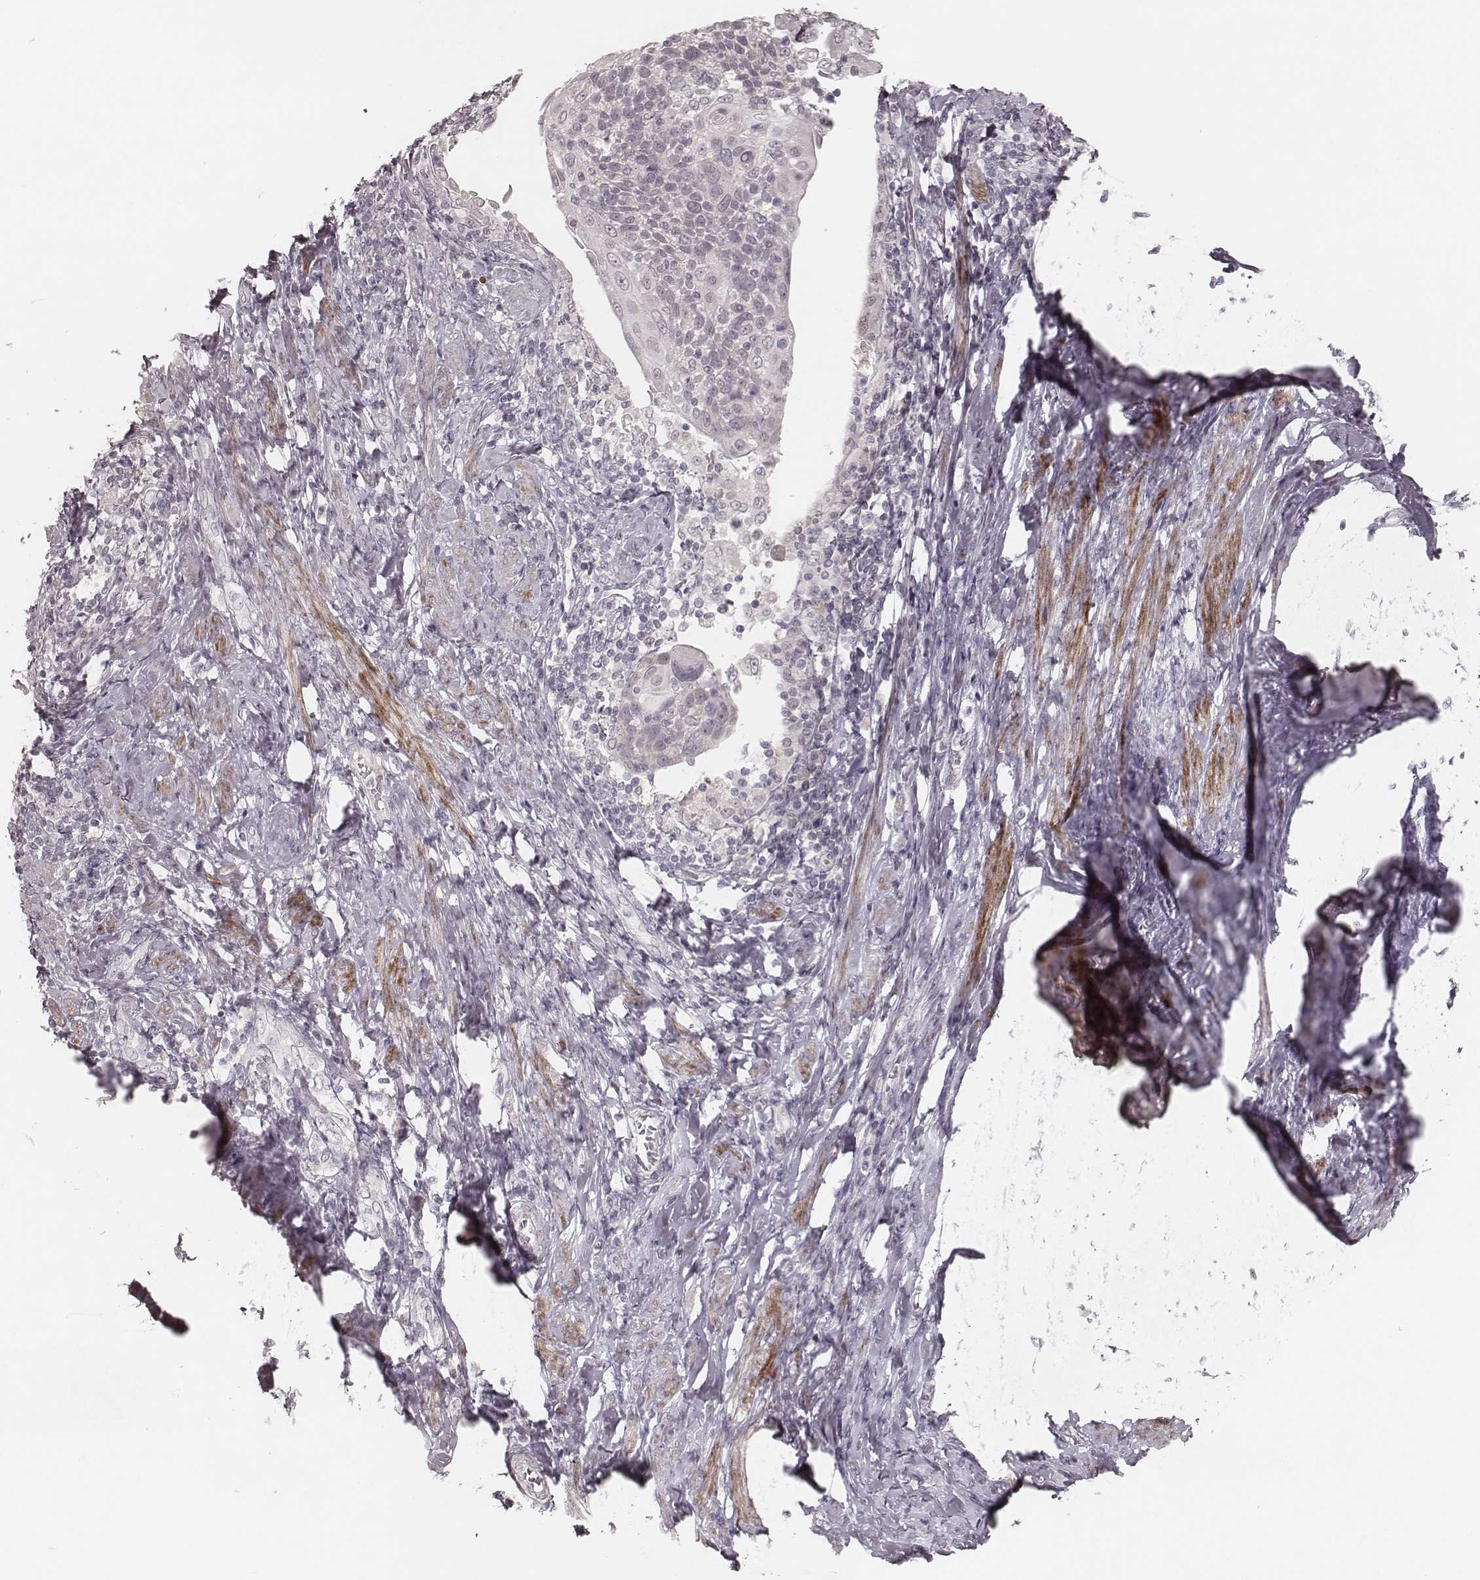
{"staining": {"intensity": "negative", "quantity": "none", "location": "none"}, "tissue": "cervical cancer", "cell_type": "Tumor cells", "image_type": "cancer", "snomed": [{"axis": "morphology", "description": "Squamous cell carcinoma, NOS"}, {"axis": "topography", "description": "Cervix"}], "caption": "Immunohistochemistry photomicrograph of cervical cancer stained for a protein (brown), which demonstrates no expression in tumor cells.", "gene": "FAM13B", "patient": {"sex": "female", "age": 61}}